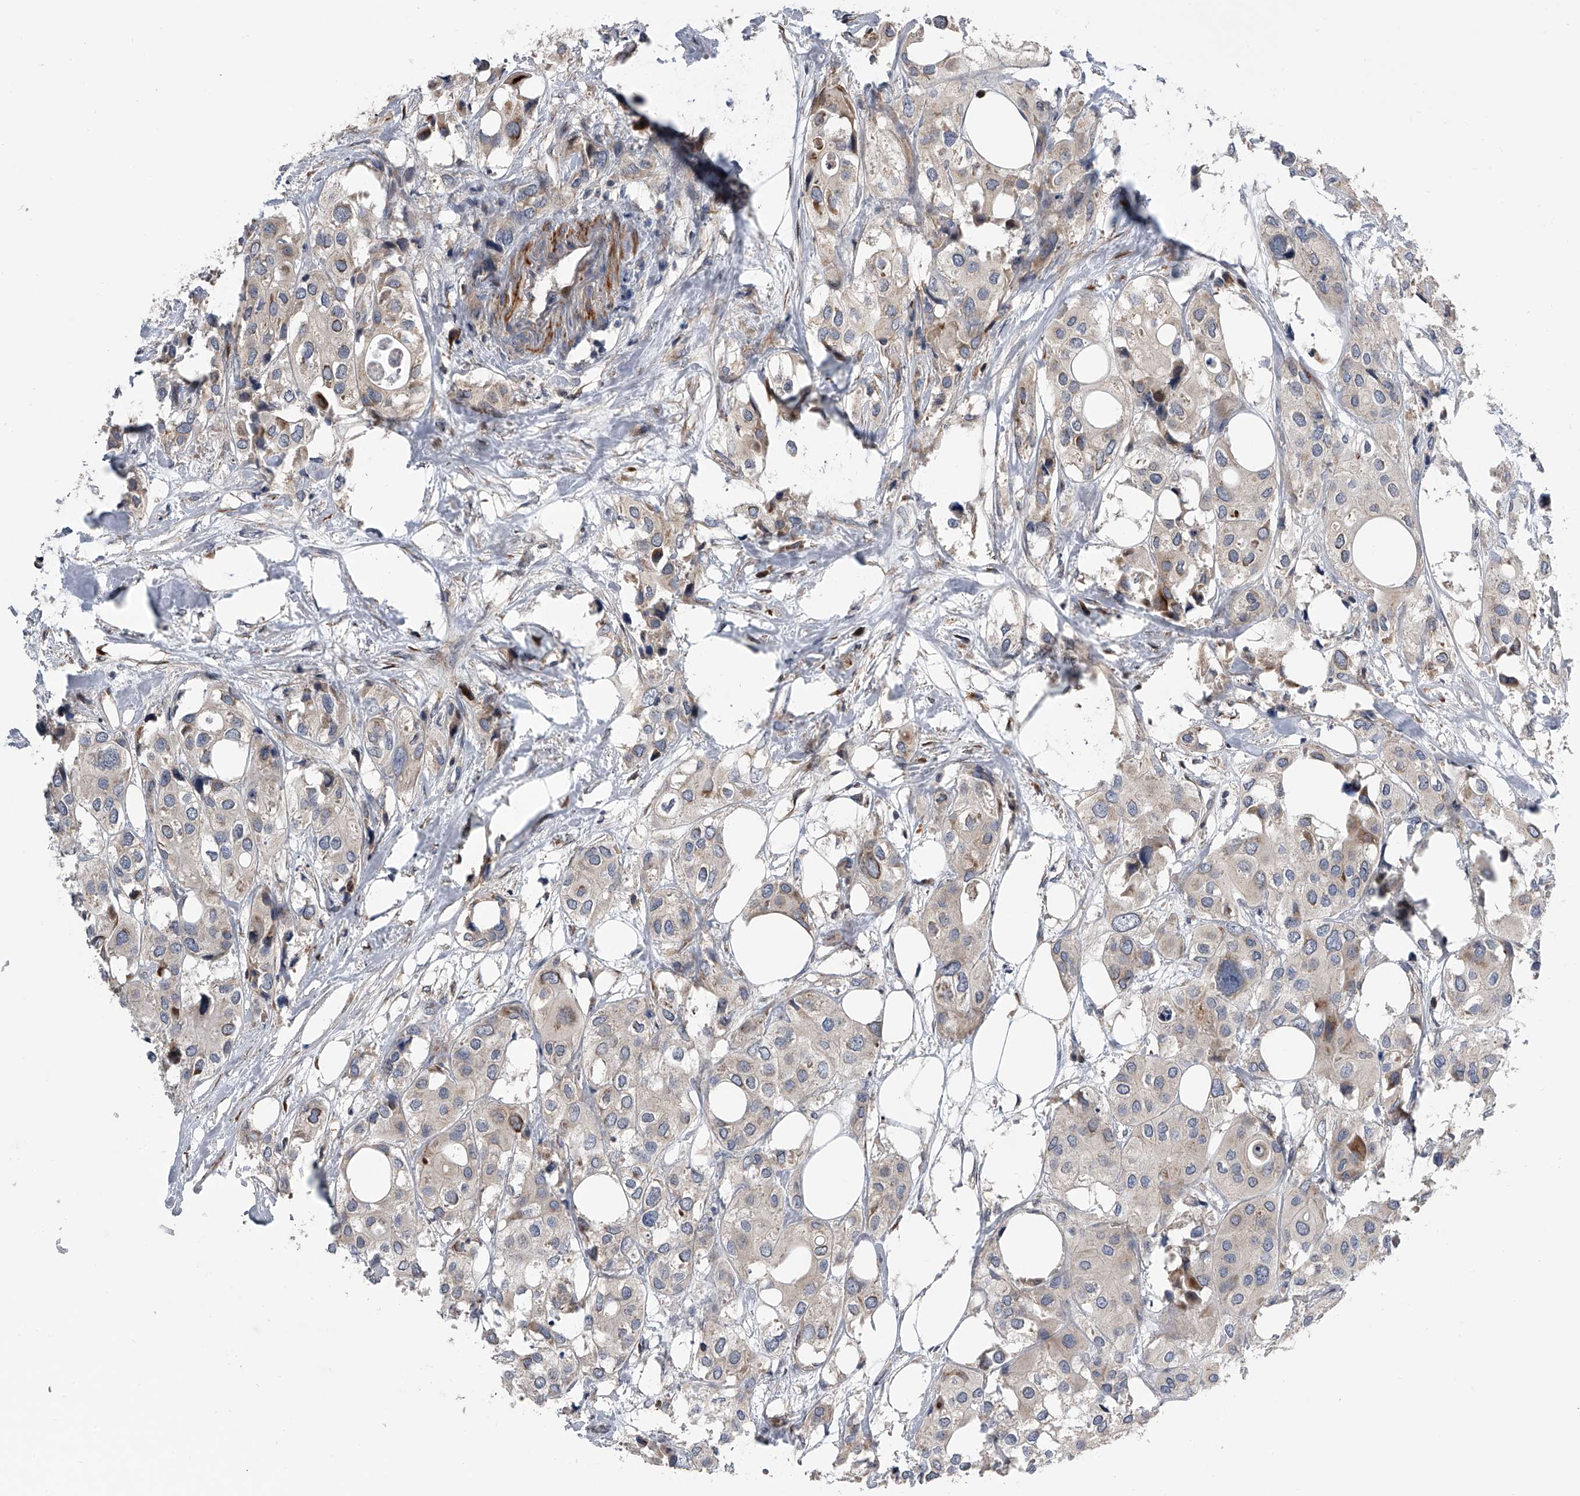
{"staining": {"intensity": "negative", "quantity": "none", "location": "none"}, "tissue": "urothelial cancer", "cell_type": "Tumor cells", "image_type": "cancer", "snomed": [{"axis": "morphology", "description": "Urothelial carcinoma, High grade"}, {"axis": "topography", "description": "Urinary bladder"}], "caption": "Immunohistochemical staining of high-grade urothelial carcinoma exhibits no significant positivity in tumor cells.", "gene": "DLGAP2", "patient": {"sex": "male", "age": 64}}